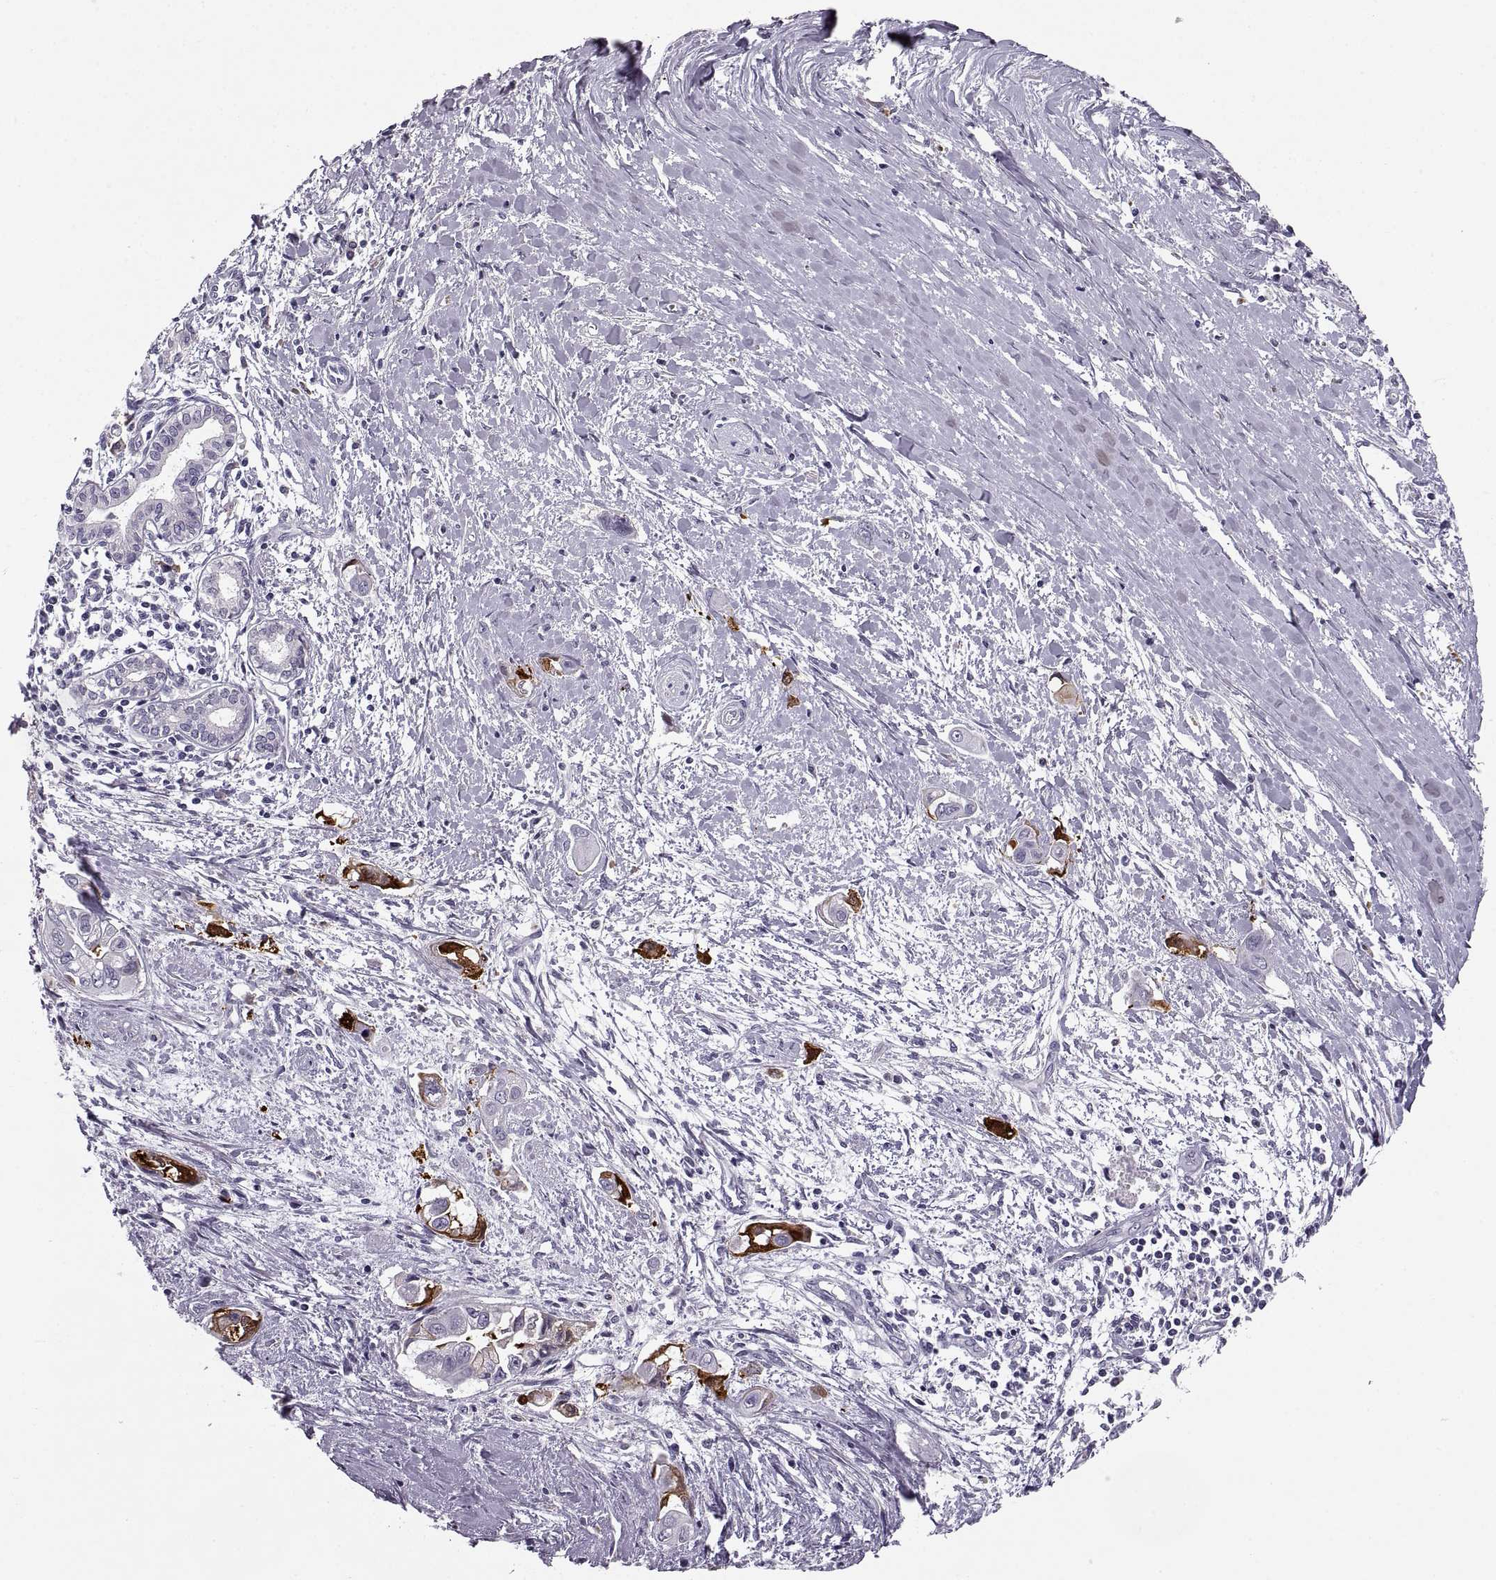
{"staining": {"intensity": "negative", "quantity": "none", "location": "none"}, "tissue": "pancreatic cancer", "cell_type": "Tumor cells", "image_type": "cancer", "snomed": [{"axis": "morphology", "description": "Adenocarcinoma, NOS"}, {"axis": "topography", "description": "Pancreas"}], "caption": "Photomicrograph shows no significant protein positivity in tumor cells of pancreatic cancer. Brightfield microscopy of immunohistochemistry (IHC) stained with DAB (brown) and hematoxylin (blue), captured at high magnification.", "gene": "MAGEB18", "patient": {"sex": "male", "age": 60}}